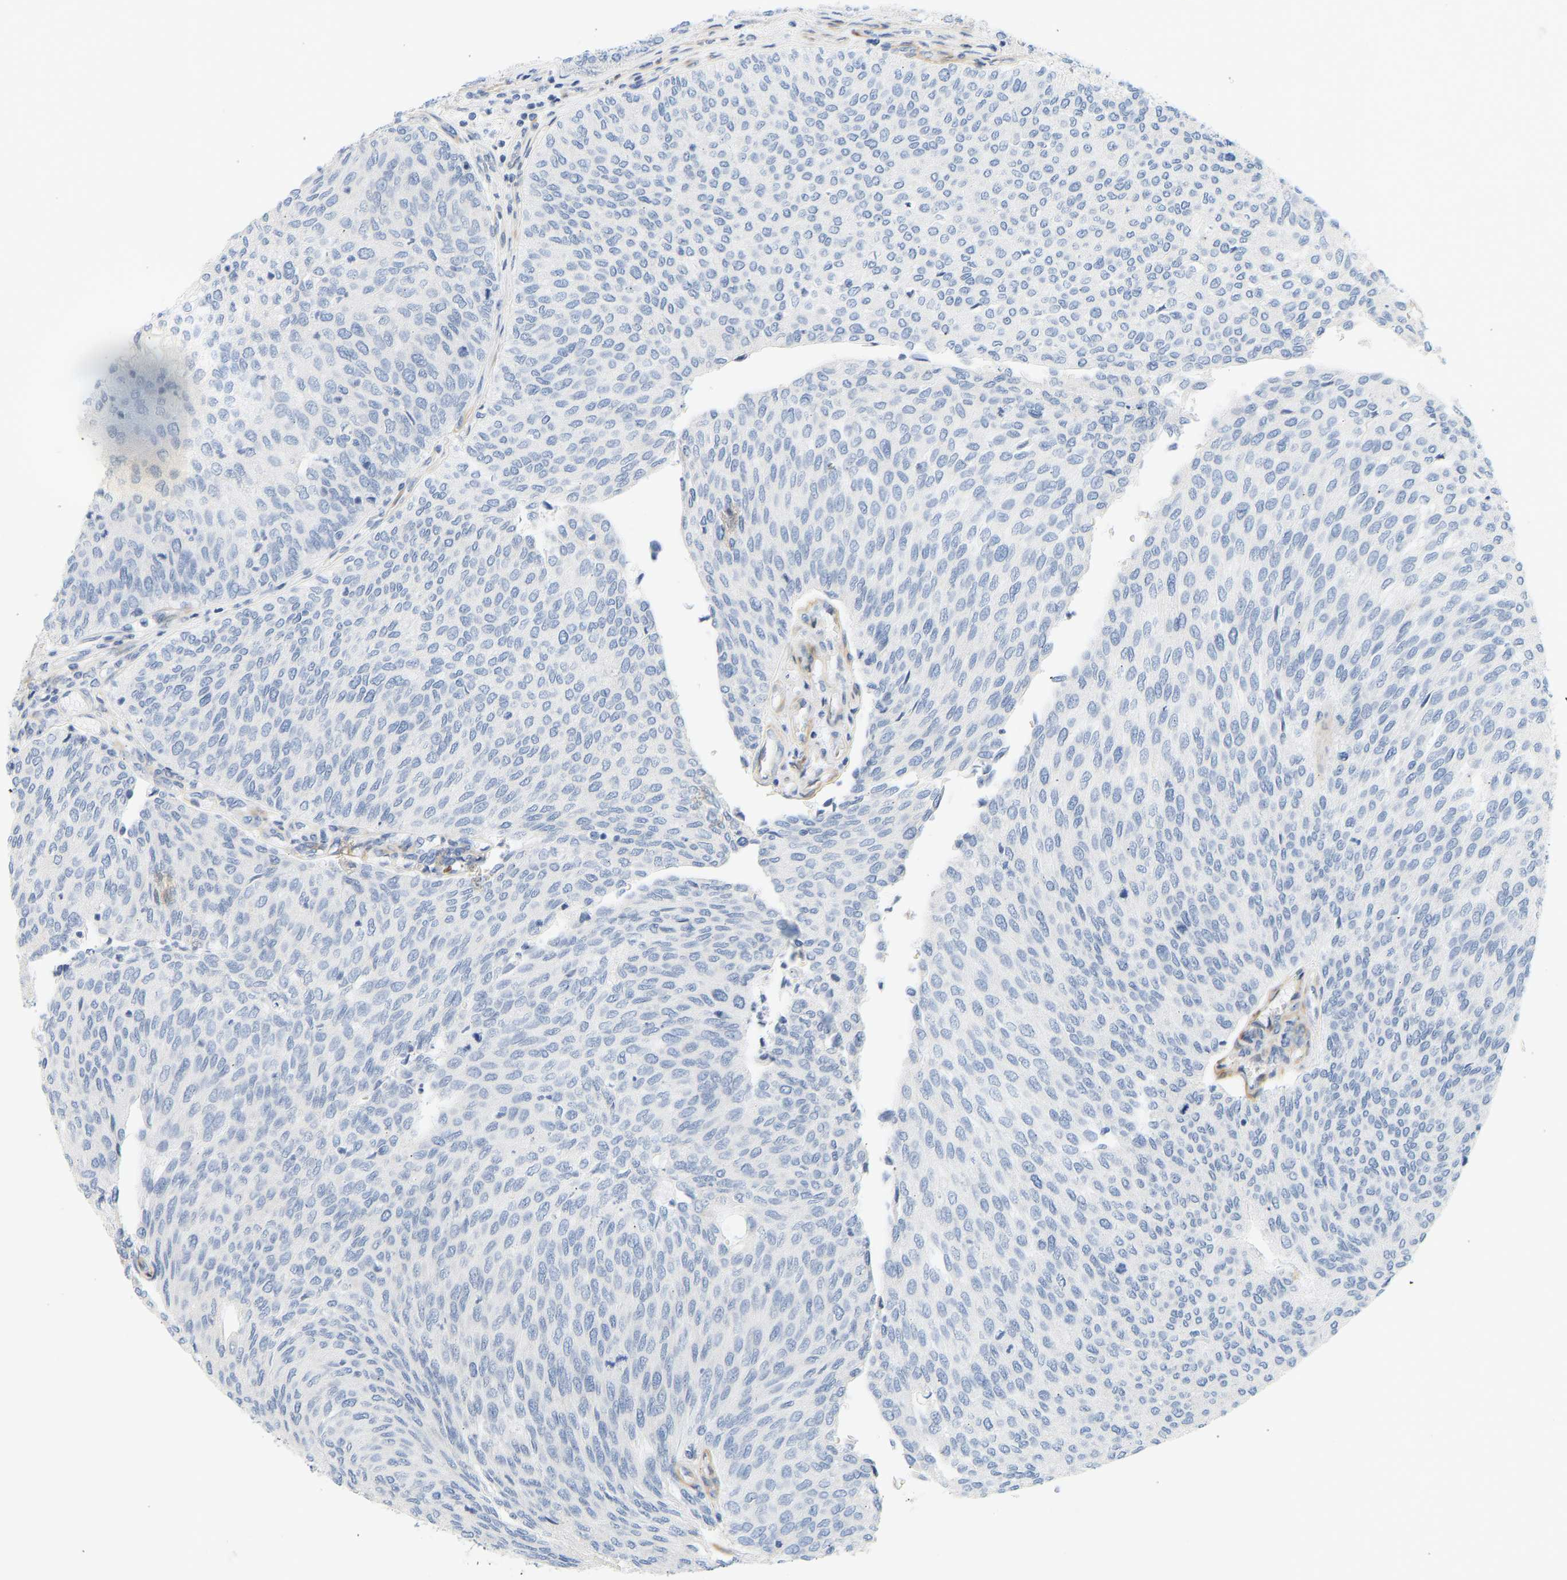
{"staining": {"intensity": "negative", "quantity": "none", "location": "none"}, "tissue": "urothelial cancer", "cell_type": "Tumor cells", "image_type": "cancer", "snomed": [{"axis": "morphology", "description": "Urothelial carcinoma, Low grade"}, {"axis": "topography", "description": "Urinary bladder"}], "caption": "Tumor cells are negative for protein expression in human urothelial carcinoma (low-grade). (DAB immunohistochemistry (IHC) with hematoxylin counter stain).", "gene": "SLC30A7", "patient": {"sex": "female", "age": 79}}